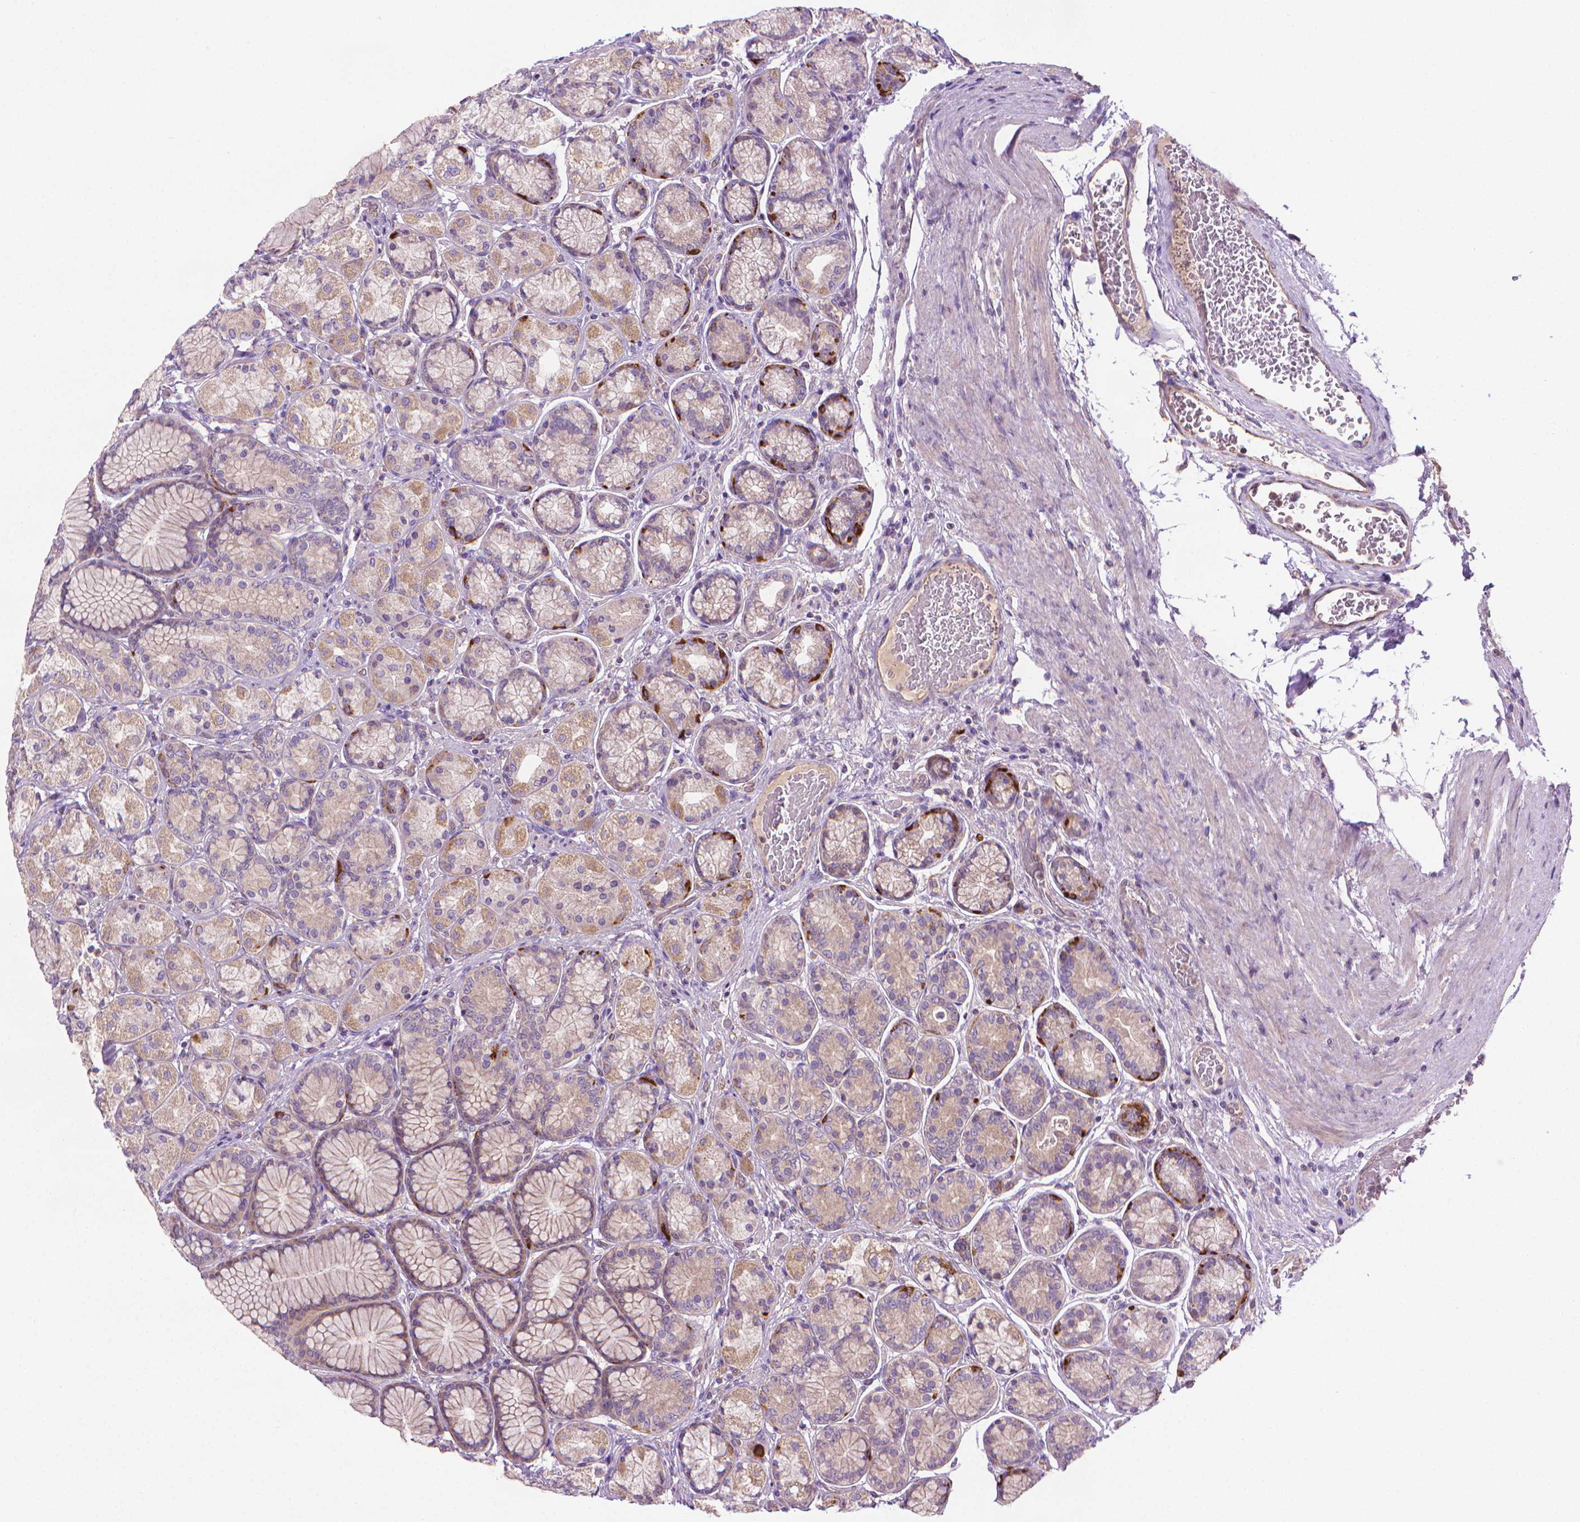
{"staining": {"intensity": "strong", "quantity": "<25%", "location": "cytoplasmic/membranous"}, "tissue": "stomach", "cell_type": "Glandular cells", "image_type": "normal", "snomed": [{"axis": "morphology", "description": "Normal tissue, NOS"}, {"axis": "morphology", "description": "Adenocarcinoma, NOS"}, {"axis": "morphology", "description": "Adenocarcinoma, High grade"}, {"axis": "topography", "description": "Stomach, upper"}, {"axis": "topography", "description": "Stomach"}], "caption": "Immunohistochemical staining of normal stomach displays medium levels of strong cytoplasmic/membranous positivity in approximately <25% of glandular cells.", "gene": "SLC51B", "patient": {"sex": "female", "age": 65}}